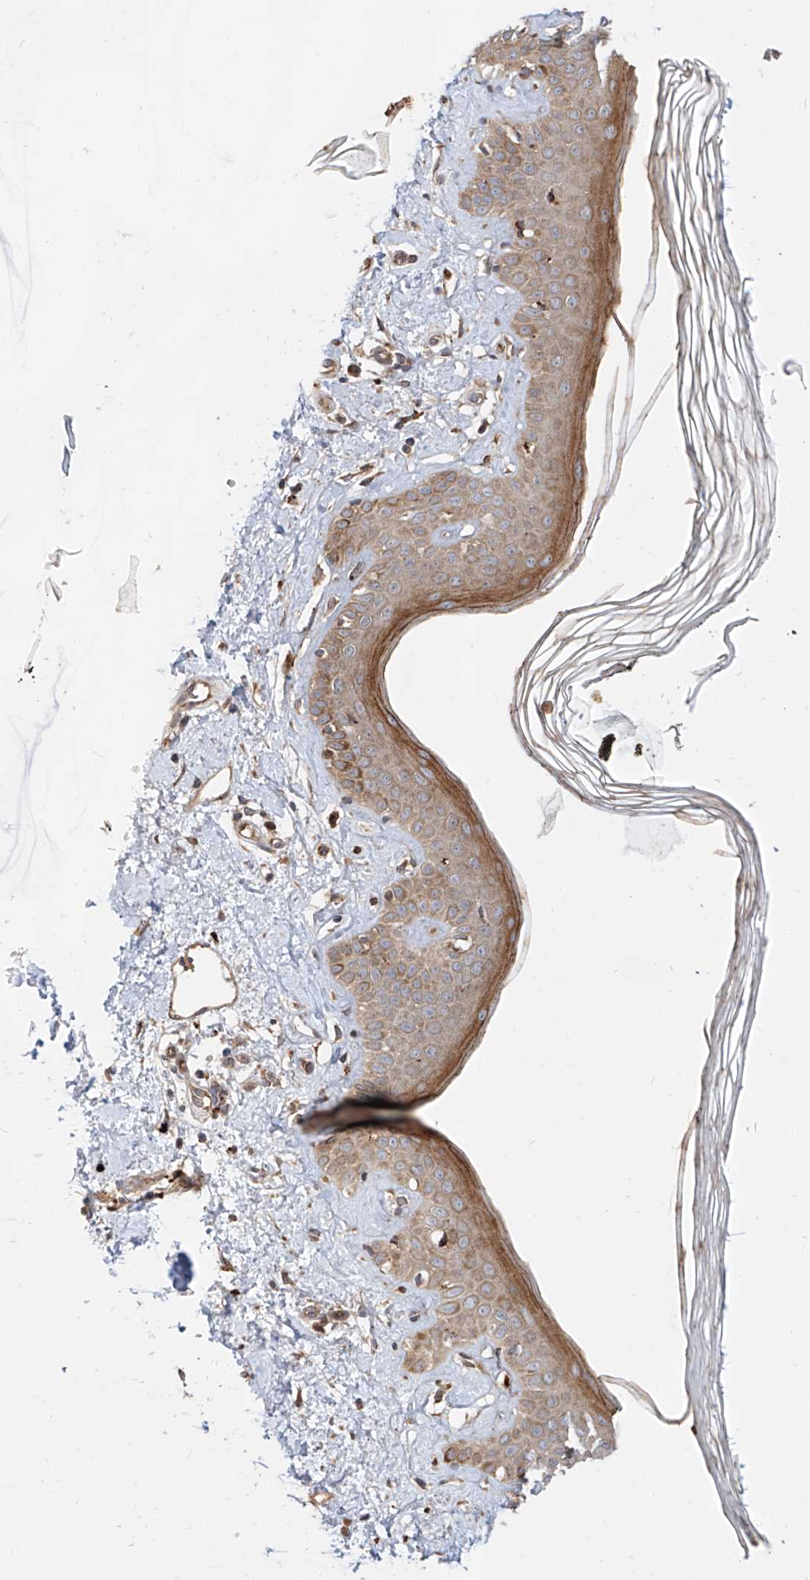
{"staining": {"intensity": "moderate", "quantity": ">75%", "location": "cytoplasmic/membranous"}, "tissue": "skin", "cell_type": "Fibroblasts", "image_type": "normal", "snomed": [{"axis": "morphology", "description": "Normal tissue, NOS"}, {"axis": "topography", "description": "Skin"}], "caption": "Fibroblasts display medium levels of moderate cytoplasmic/membranous positivity in approximately >75% of cells in normal human skin. Using DAB (3,3'-diaminobenzidine) (brown) and hematoxylin (blue) stains, captured at high magnification using brightfield microscopy.", "gene": "DIRAS3", "patient": {"sex": "female", "age": 64}}